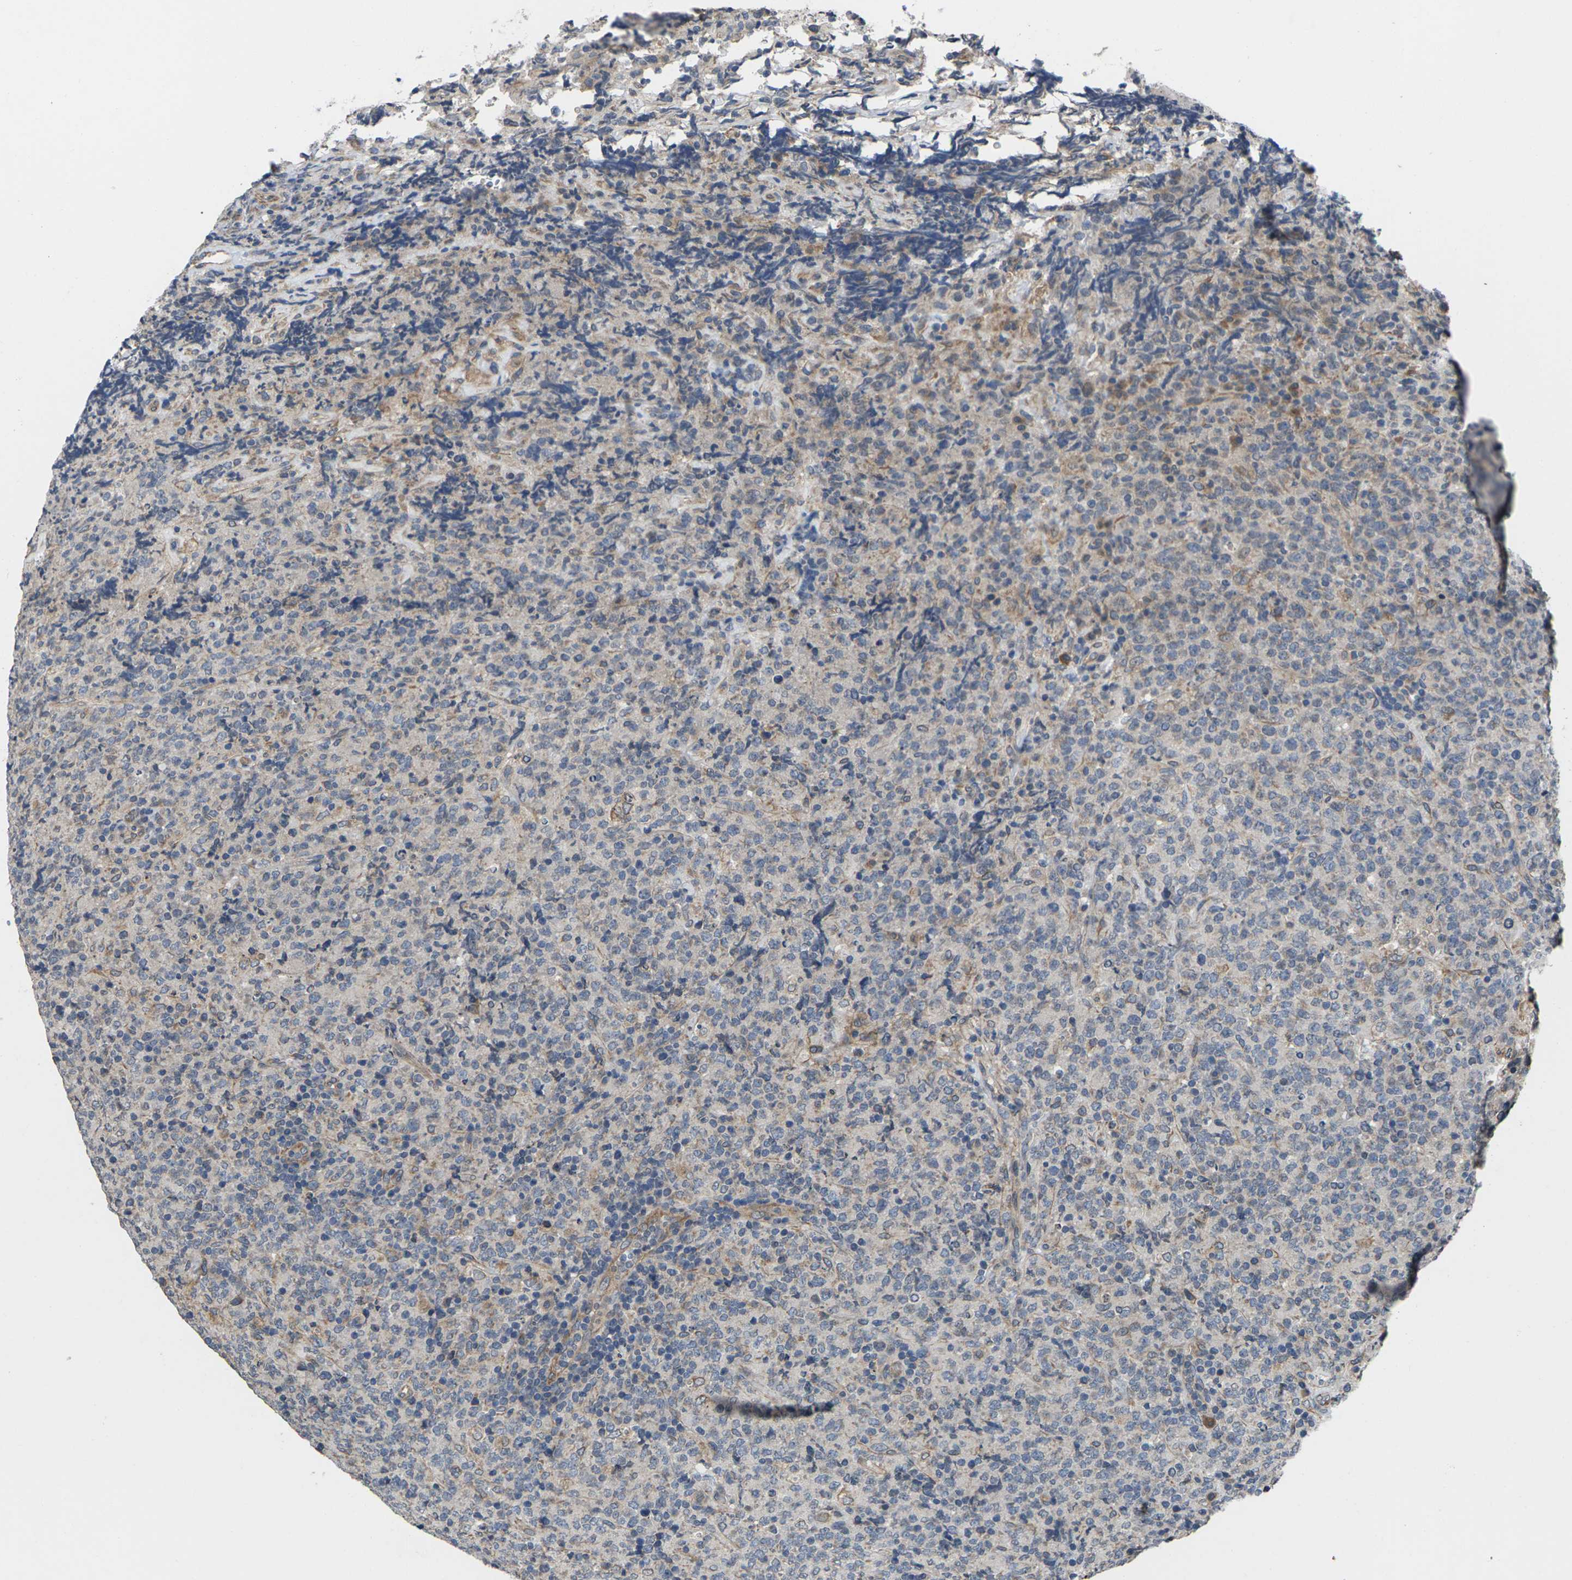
{"staining": {"intensity": "weak", "quantity": ">75%", "location": "cytoplasmic/membranous"}, "tissue": "lymphoma", "cell_type": "Tumor cells", "image_type": "cancer", "snomed": [{"axis": "morphology", "description": "Malignant lymphoma, non-Hodgkin's type, High grade"}, {"axis": "topography", "description": "Tonsil"}], "caption": "Lymphoma stained with DAB IHC reveals low levels of weak cytoplasmic/membranous positivity in approximately >75% of tumor cells. Nuclei are stained in blue.", "gene": "DKK2", "patient": {"sex": "female", "age": 36}}